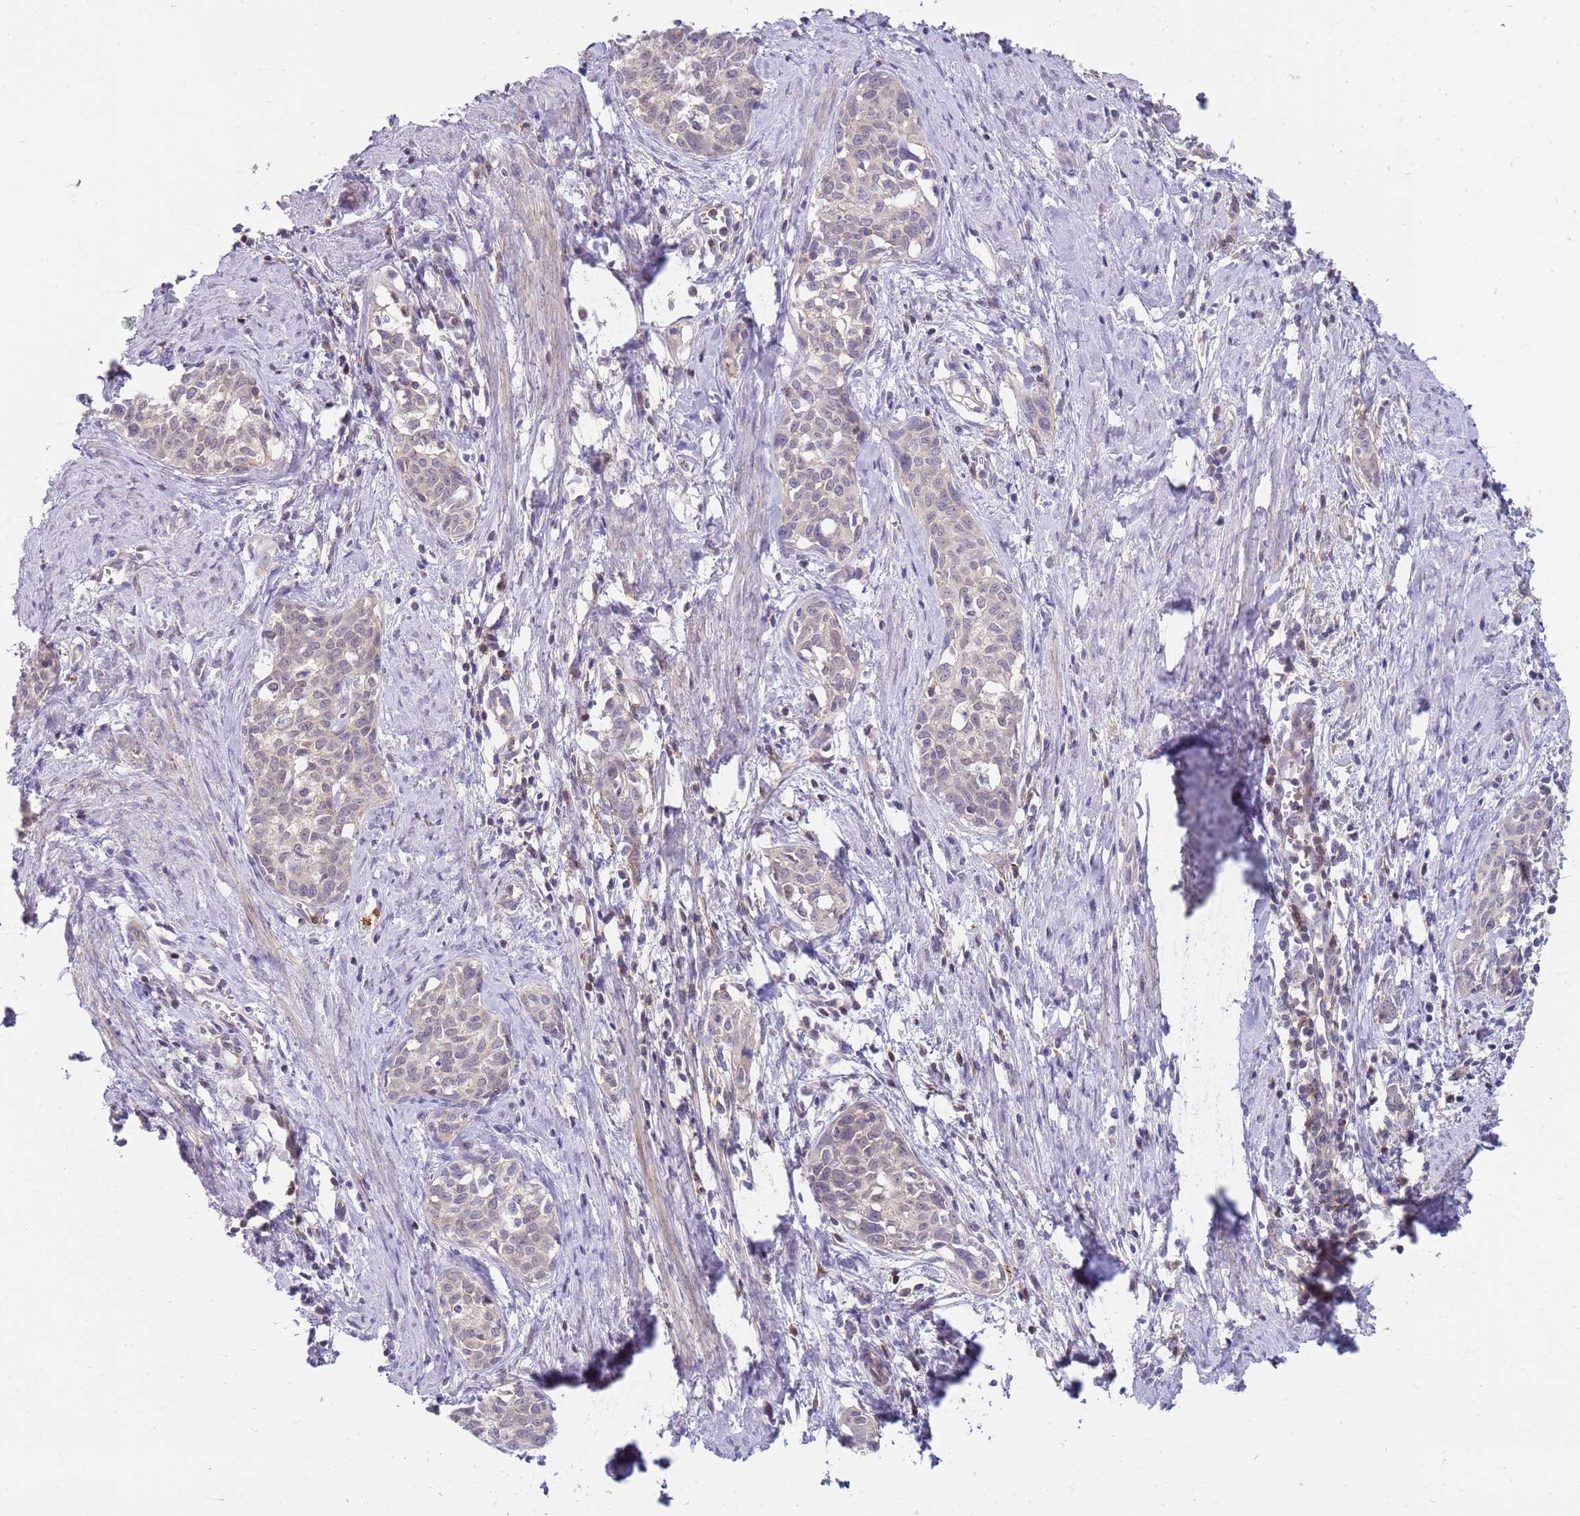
{"staining": {"intensity": "weak", "quantity": "25%-75%", "location": "cytoplasmic/membranous"}, "tissue": "cervical cancer", "cell_type": "Tumor cells", "image_type": "cancer", "snomed": [{"axis": "morphology", "description": "Squamous cell carcinoma, NOS"}, {"axis": "topography", "description": "Cervix"}], "caption": "High-magnification brightfield microscopy of cervical squamous cell carcinoma stained with DAB (brown) and counterstained with hematoxylin (blue). tumor cells exhibit weak cytoplasmic/membranous expression is appreciated in approximately25%-75% of cells. The staining was performed using DAB to visualize the protein expression in brown, while the nuclei were stained in blue with hematoxylin (Magnification: 20x).", "gene": "STK25", "patient": {"sex": "female", "age": 52}}